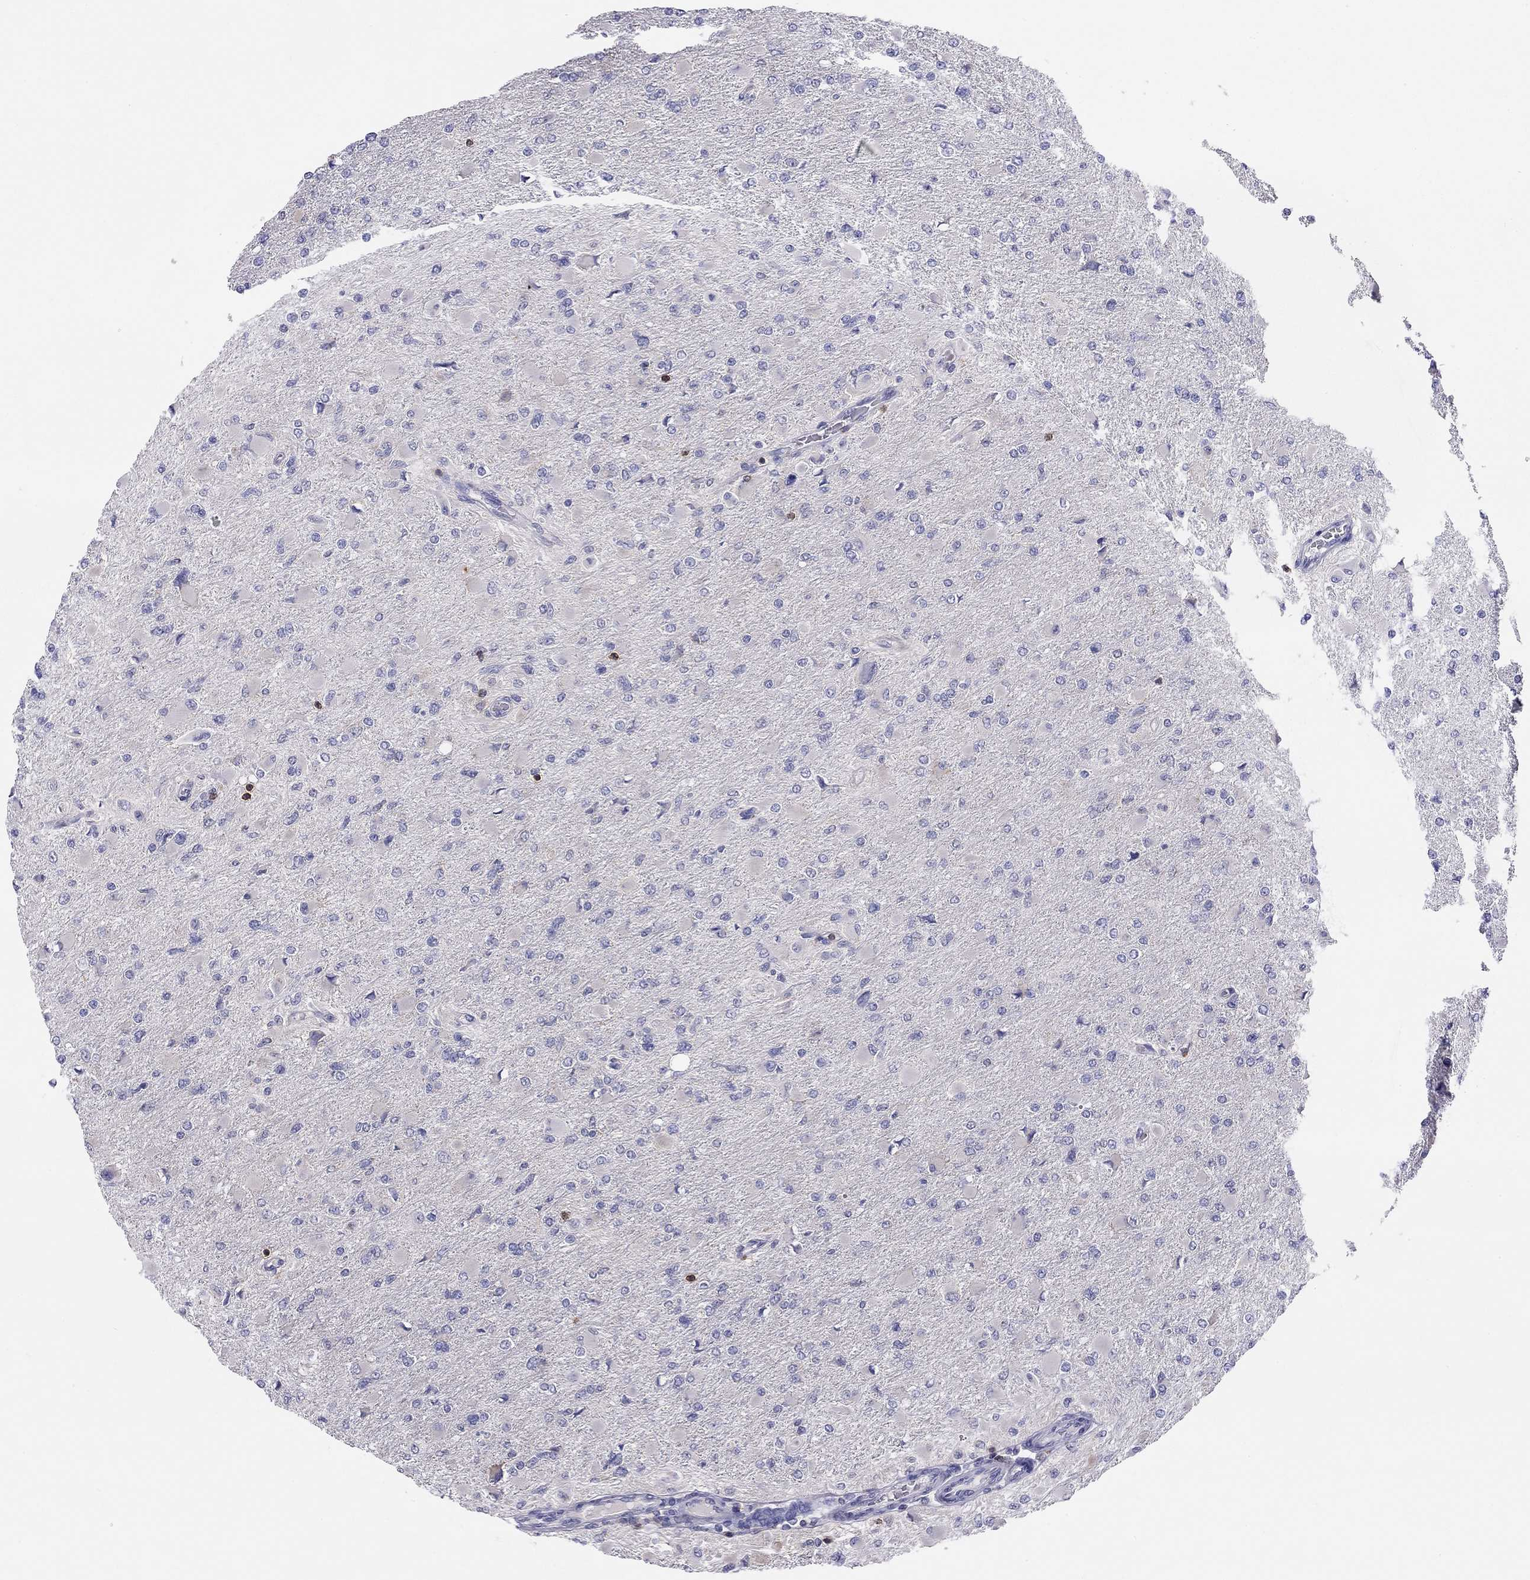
{"staining": {"intensity": "negative", "quantity": "none", "location": "none"}, "tissue": "glioma", "cell_type": "Tumor cells", "image_type": "cancer", "snomed": [{"axis": "morphology", "description": "Glioma, malignant, High grade"}, {"axis": "topography", "description": "Cerebral cortex"}], "caption": "A high-resolution micrograph shows immunohistochemistry (IHC) staining of malignant glioma (high-grade), which exhibits no significant expression in tumor cells.", "gene": "CITED1", "patient": {"sex": "female", "age": 36}}